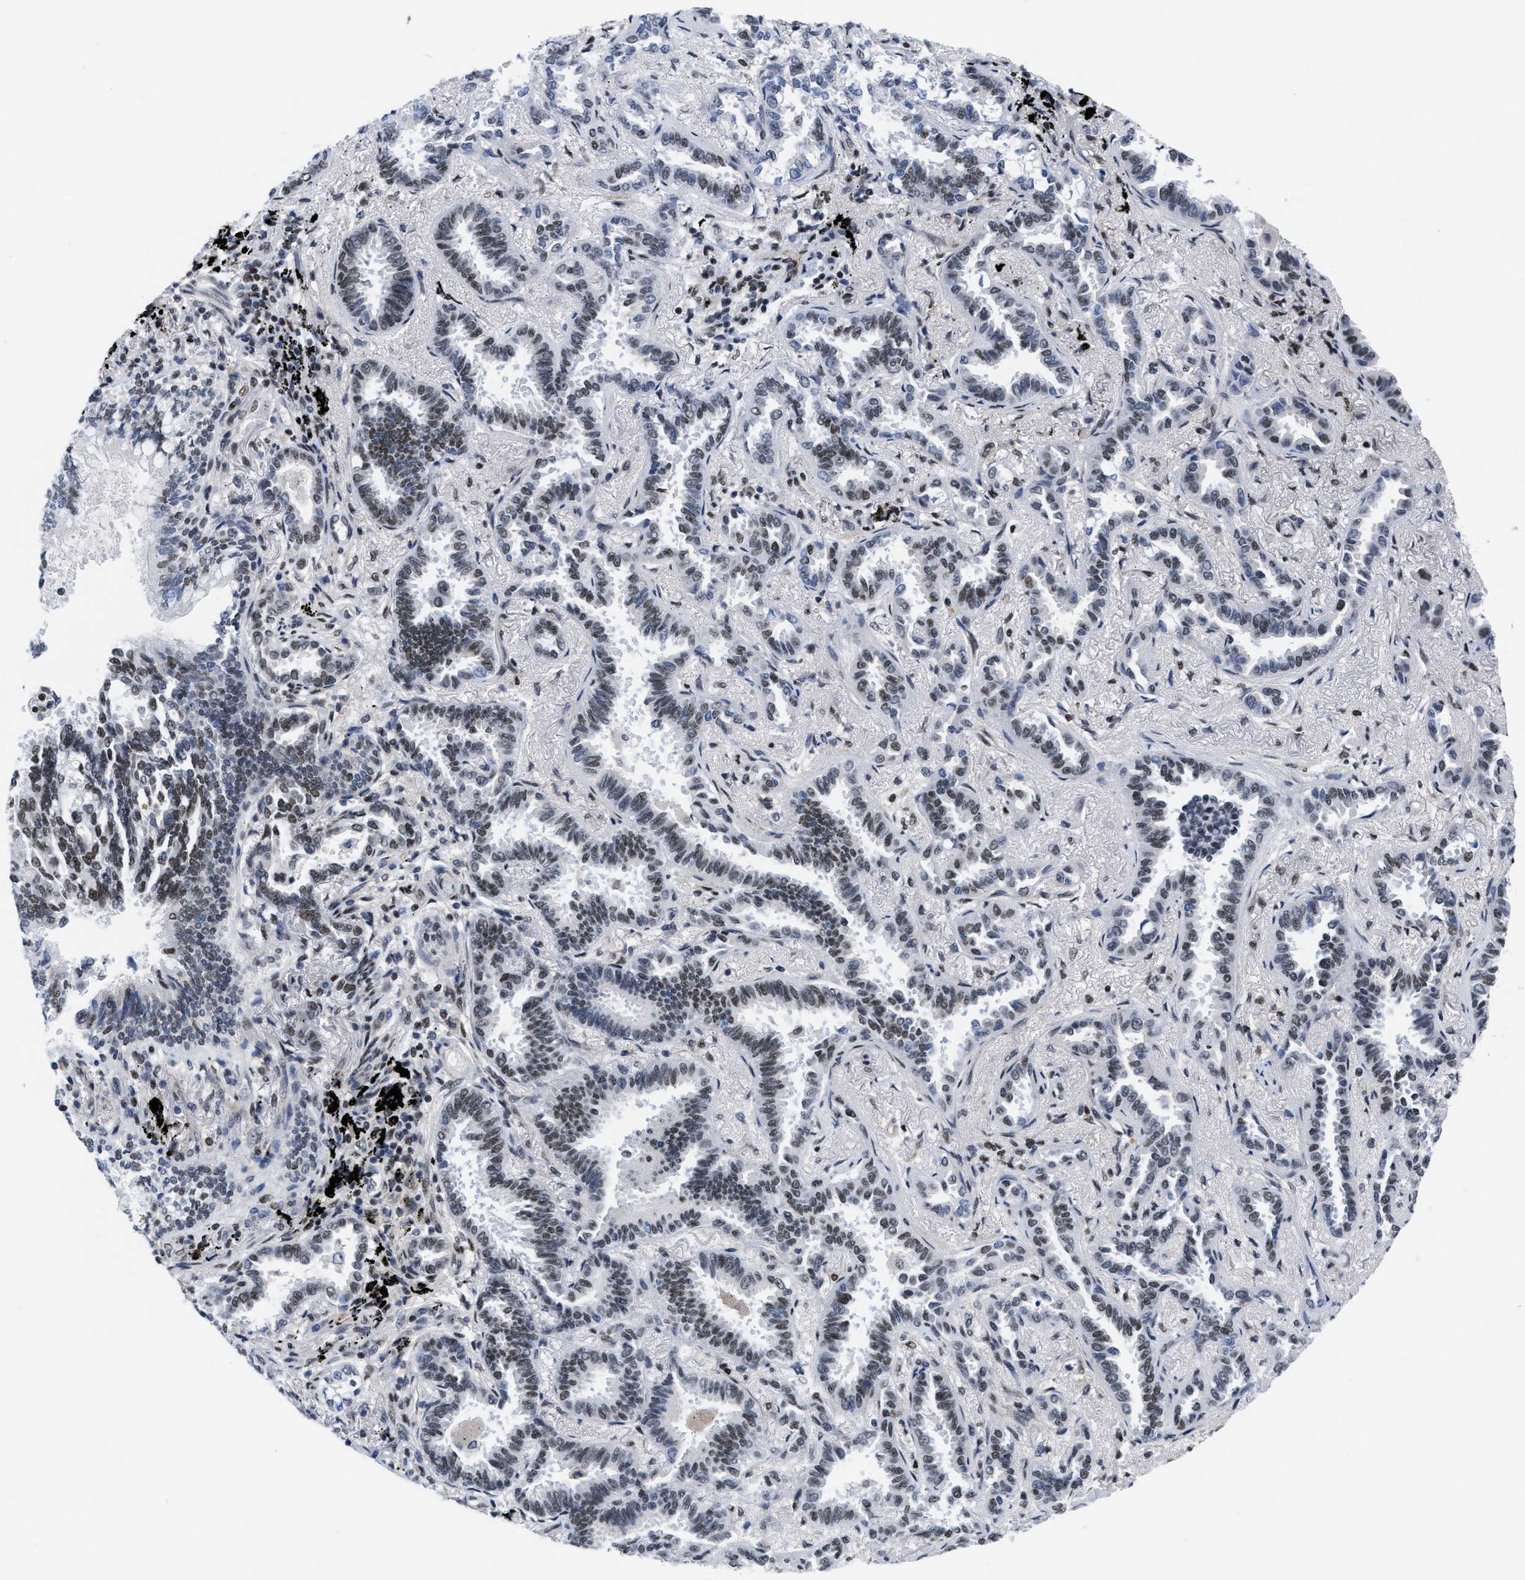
{"staining": {"intensity": "weak", "quantity": "<25%", "location": "nuclear"}, "tissue": "lung cancer", "cell_type": "Tumor cells", "image_type": "cancer", "snomed": [{"axis": "morphology", "description": "Adenocarcinoma, NOS"}, {"axis": "topography", "description": "Lung"}], "caption": "High power microscopy histopathology image of an immunohistochemistry (IHC) photomicrograph of adenocarcinoma (lung), revealing no significant positivity in tumor cells.", "gene": "MIER1", "patient": {"sex": "male", "age": 59}}